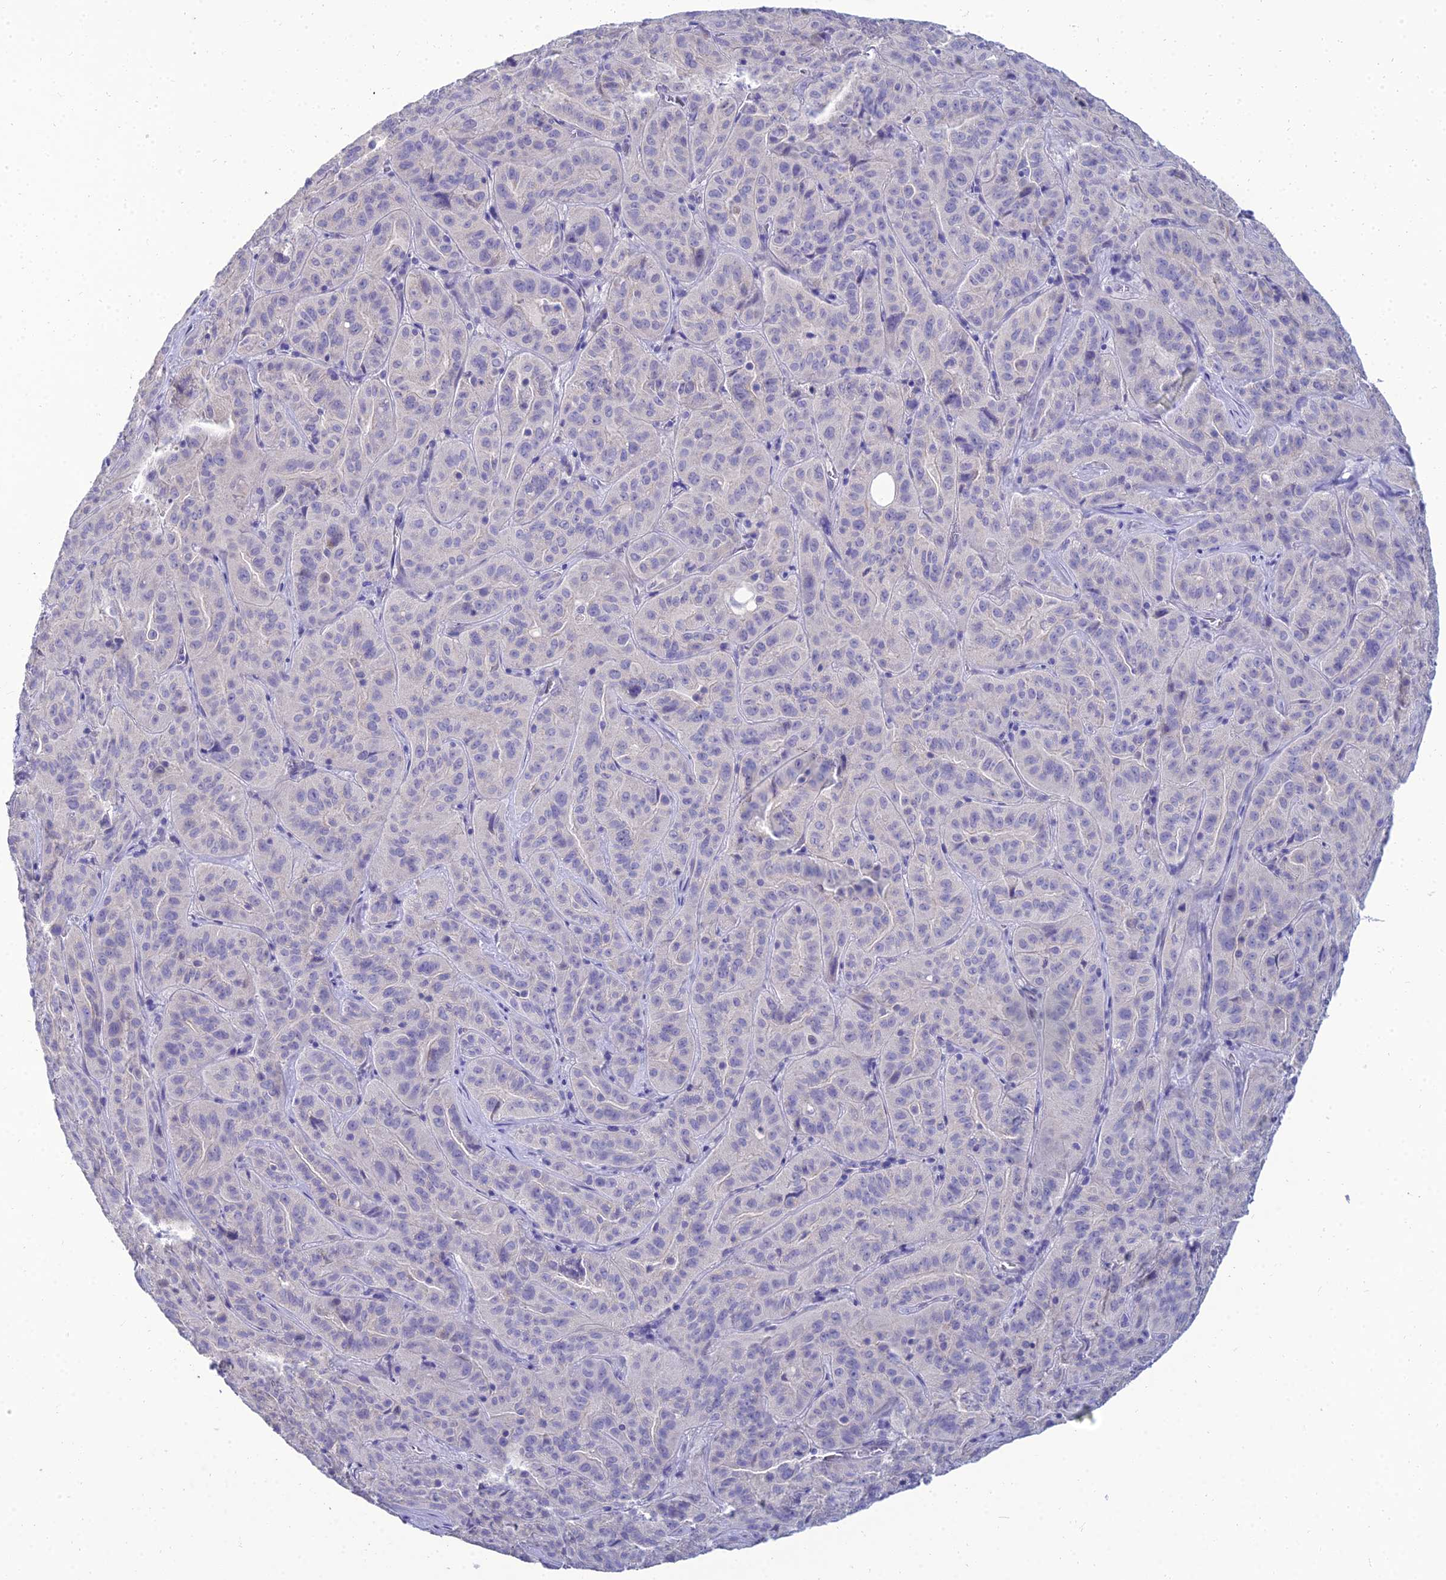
{"staining": {"intensity": "negative", "quantity": "none", "location": "none"}, "tissue": "pancreatic cancer", "cell_type": "Tumor cells", "image_type": "cancer", "snomed": [{"axis": "morphology", "description": "Adenocarcinoma, NOS"}, {"axis": "topography", "description": "Pancreas"}], "caption": "Protein analysis of pancreatic adenocarcinoma demonstrates no significant staining in tumor cells.", "gene": "NPY", "patient": {"sex": "male", "age": 63}}